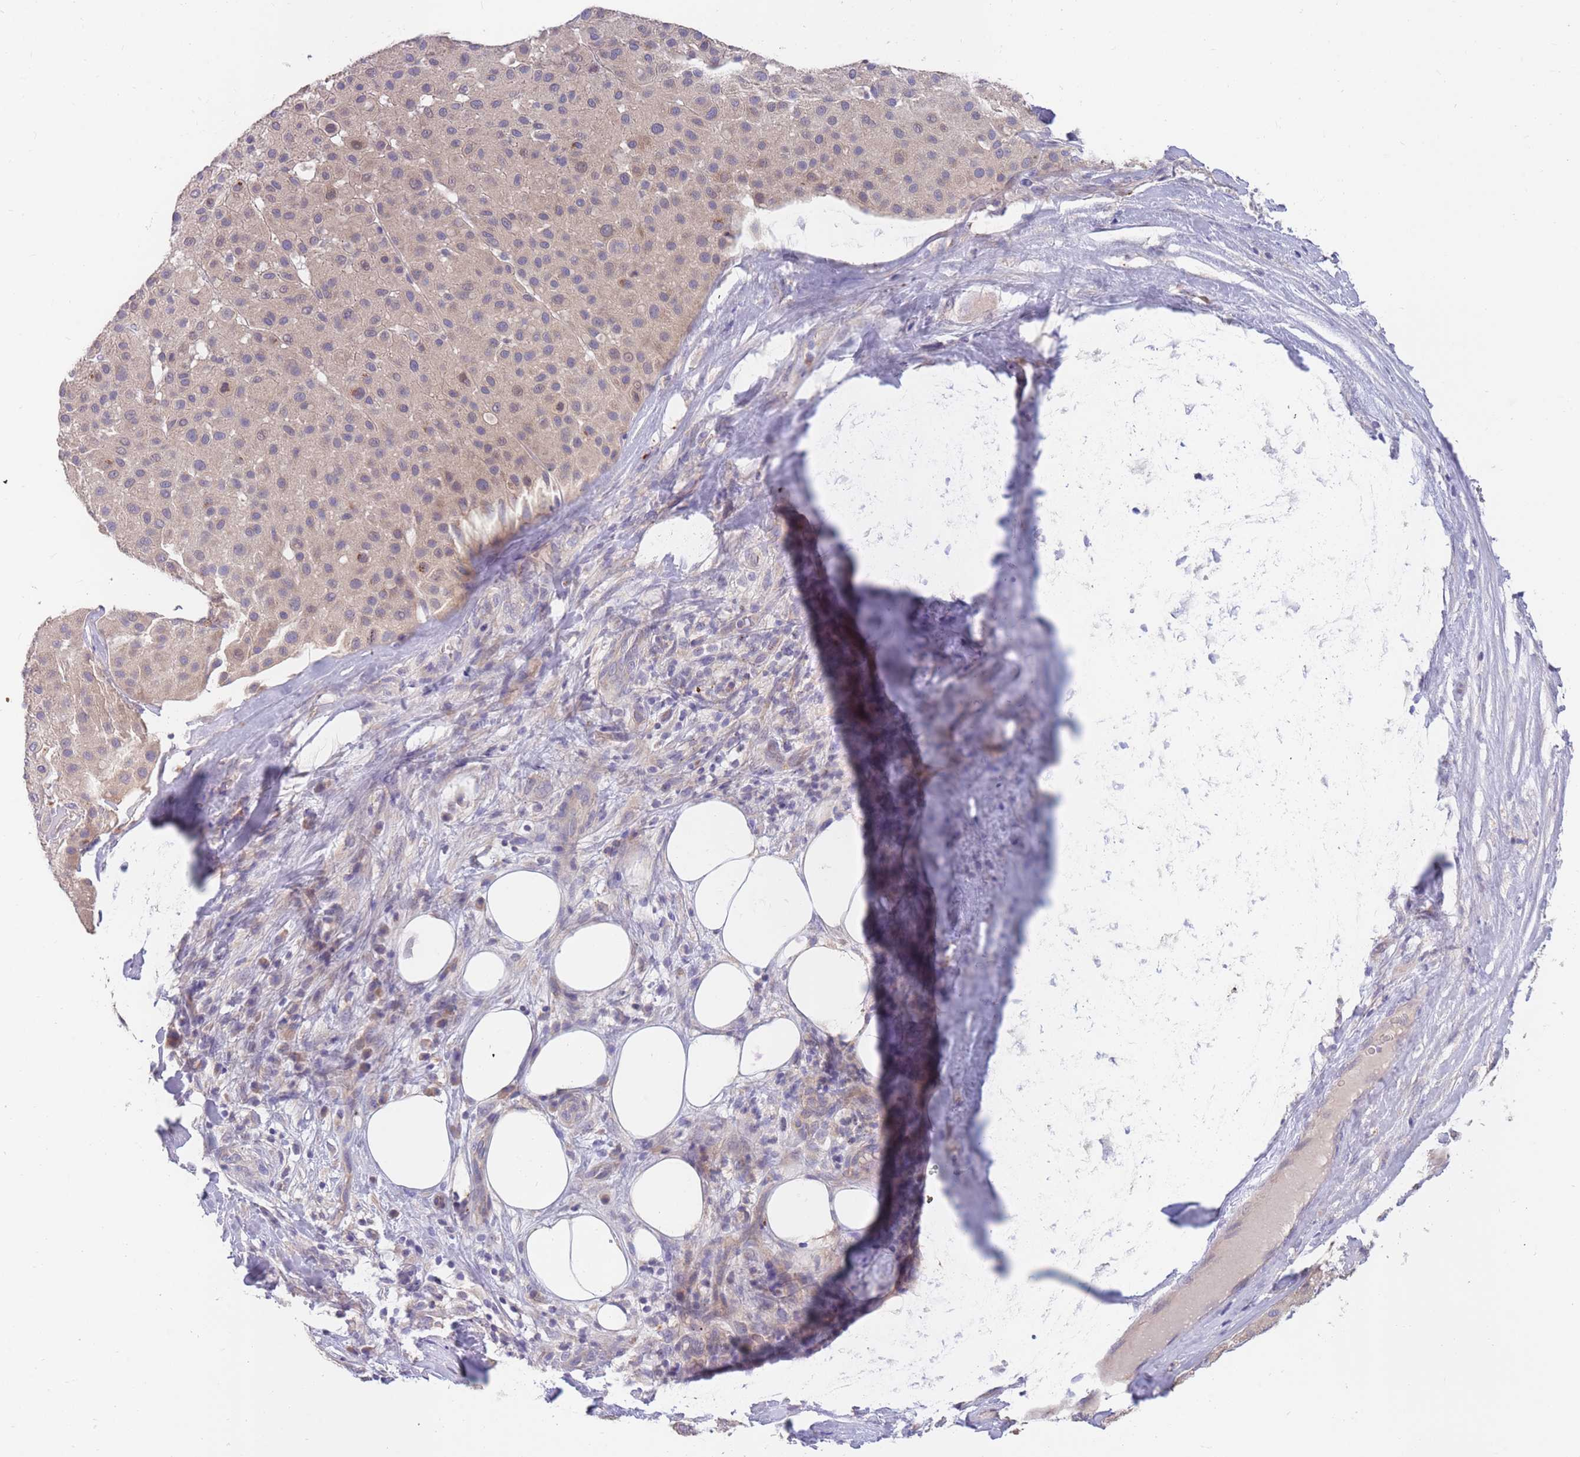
{"staining": {"intensity": "weak", "quantity": "<25%", "location": "cytoplasmic/membranous"}, "tissue": "melanoma", "cell_type": "Tumor cells", "image_type": "cancer", "snomed": [{"axis": "morphology", "description": "Malignant melanoma, Metastatic site"}, {"axis": "topography", "description": "Smooth muscle"}], "caption": "The photomicrograph reveals no significant expression in tumor cells of melanoma.", "gene": "BORCS5", "patient": {"sex": "male", "age": 41}}